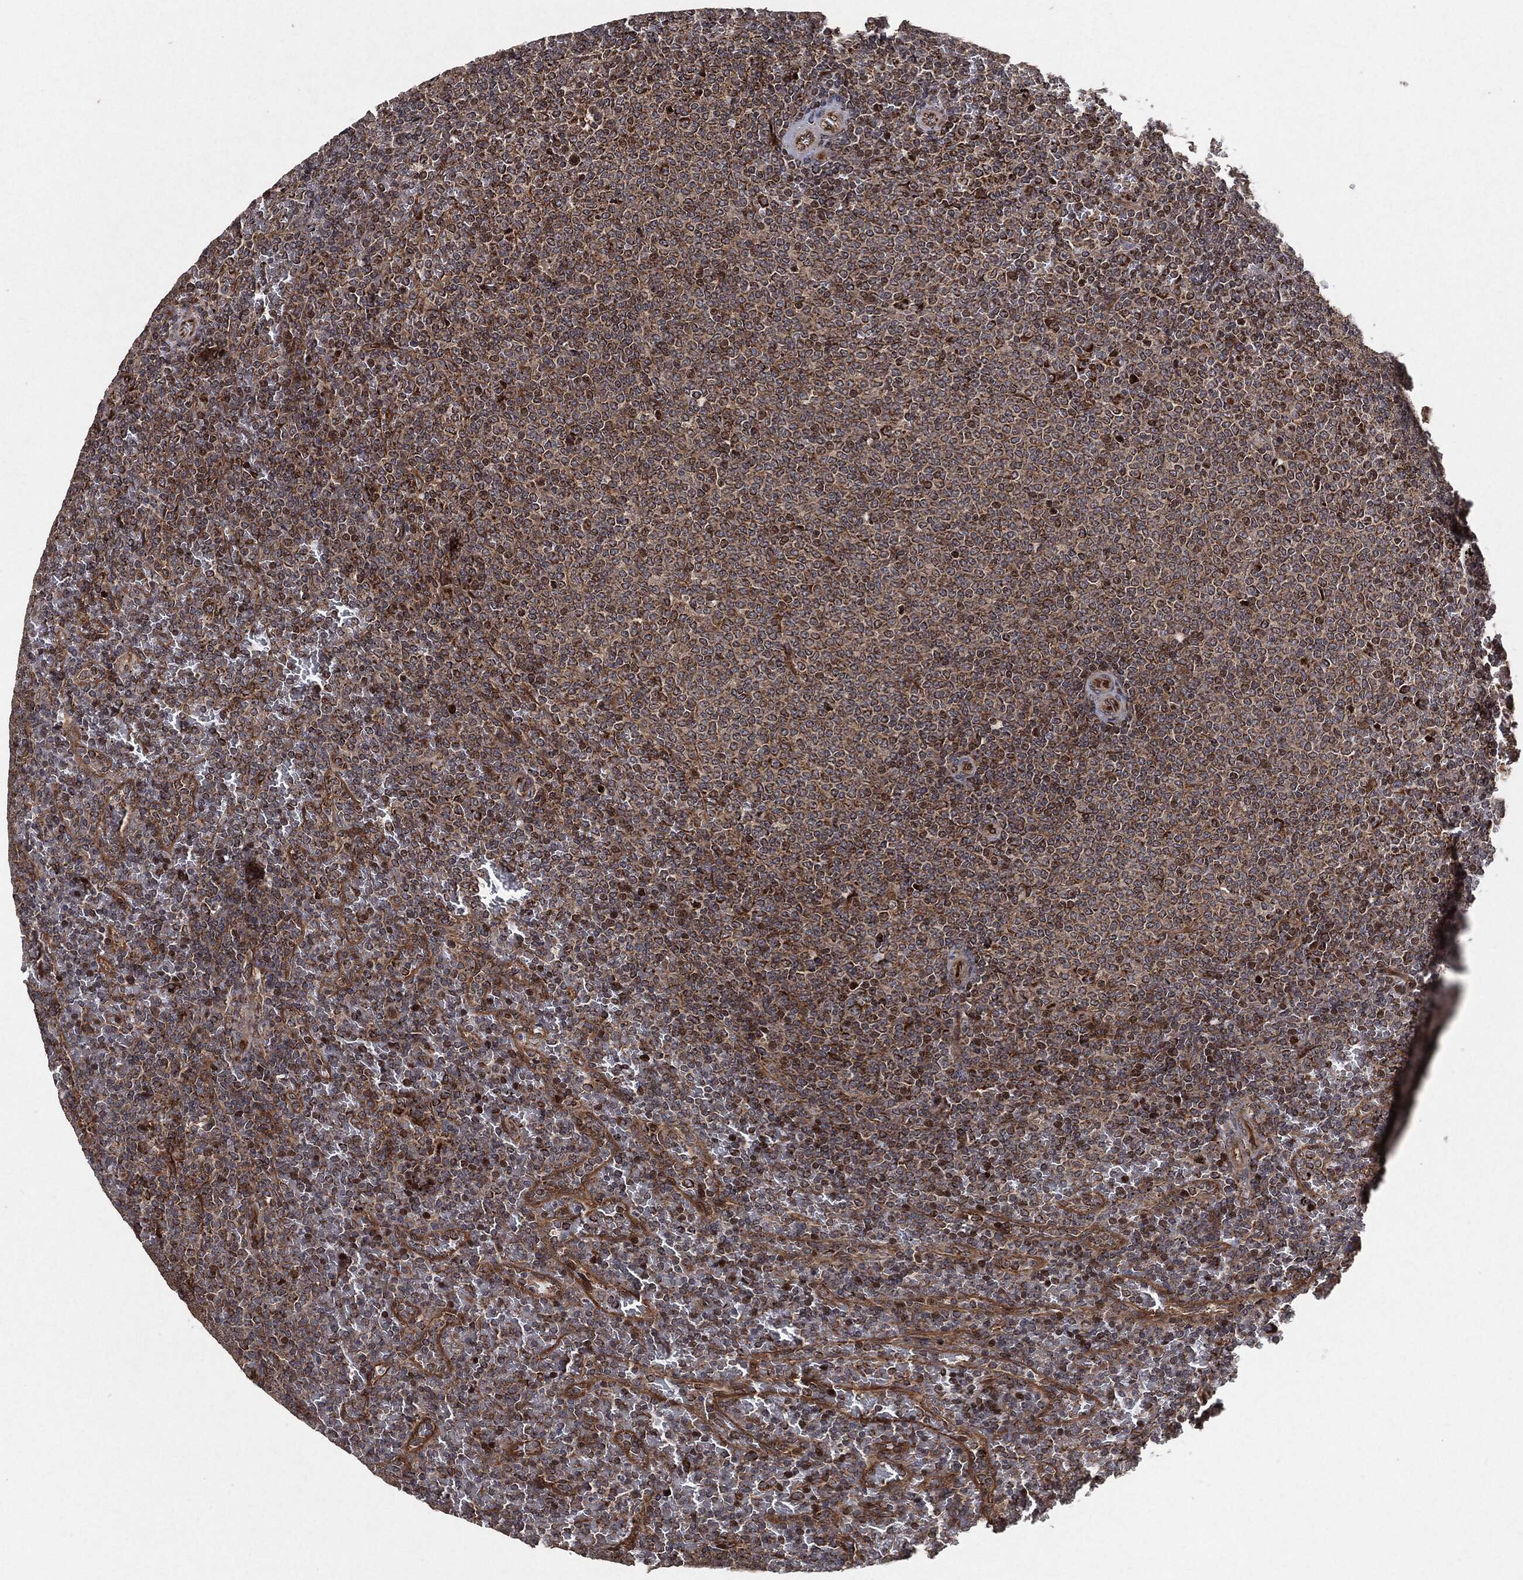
{"staining": {"intensity": "moderate", "quantity": "<25%", "location": "cytoplasmic/membranous"}, "tissue": "lymphoma", "cell_type": "Tumor cells", "image_type": "cancer", "snomed": [{"axis": "morphology", "description": "Malignant lymphoma, non-Hodgkin's type, Low grade"}, {"axis": "topography", "description": "Spleen"}], "caption": "DAB (3,3'-diaminobenzidine) immunohistochemical staining of lymphoma displays moderate cytoplasmic/membranous protein expression in approximately <25% of tumor cells.", "gene": "BCAR1", "patient": {"sex": "female", "age": 77}}